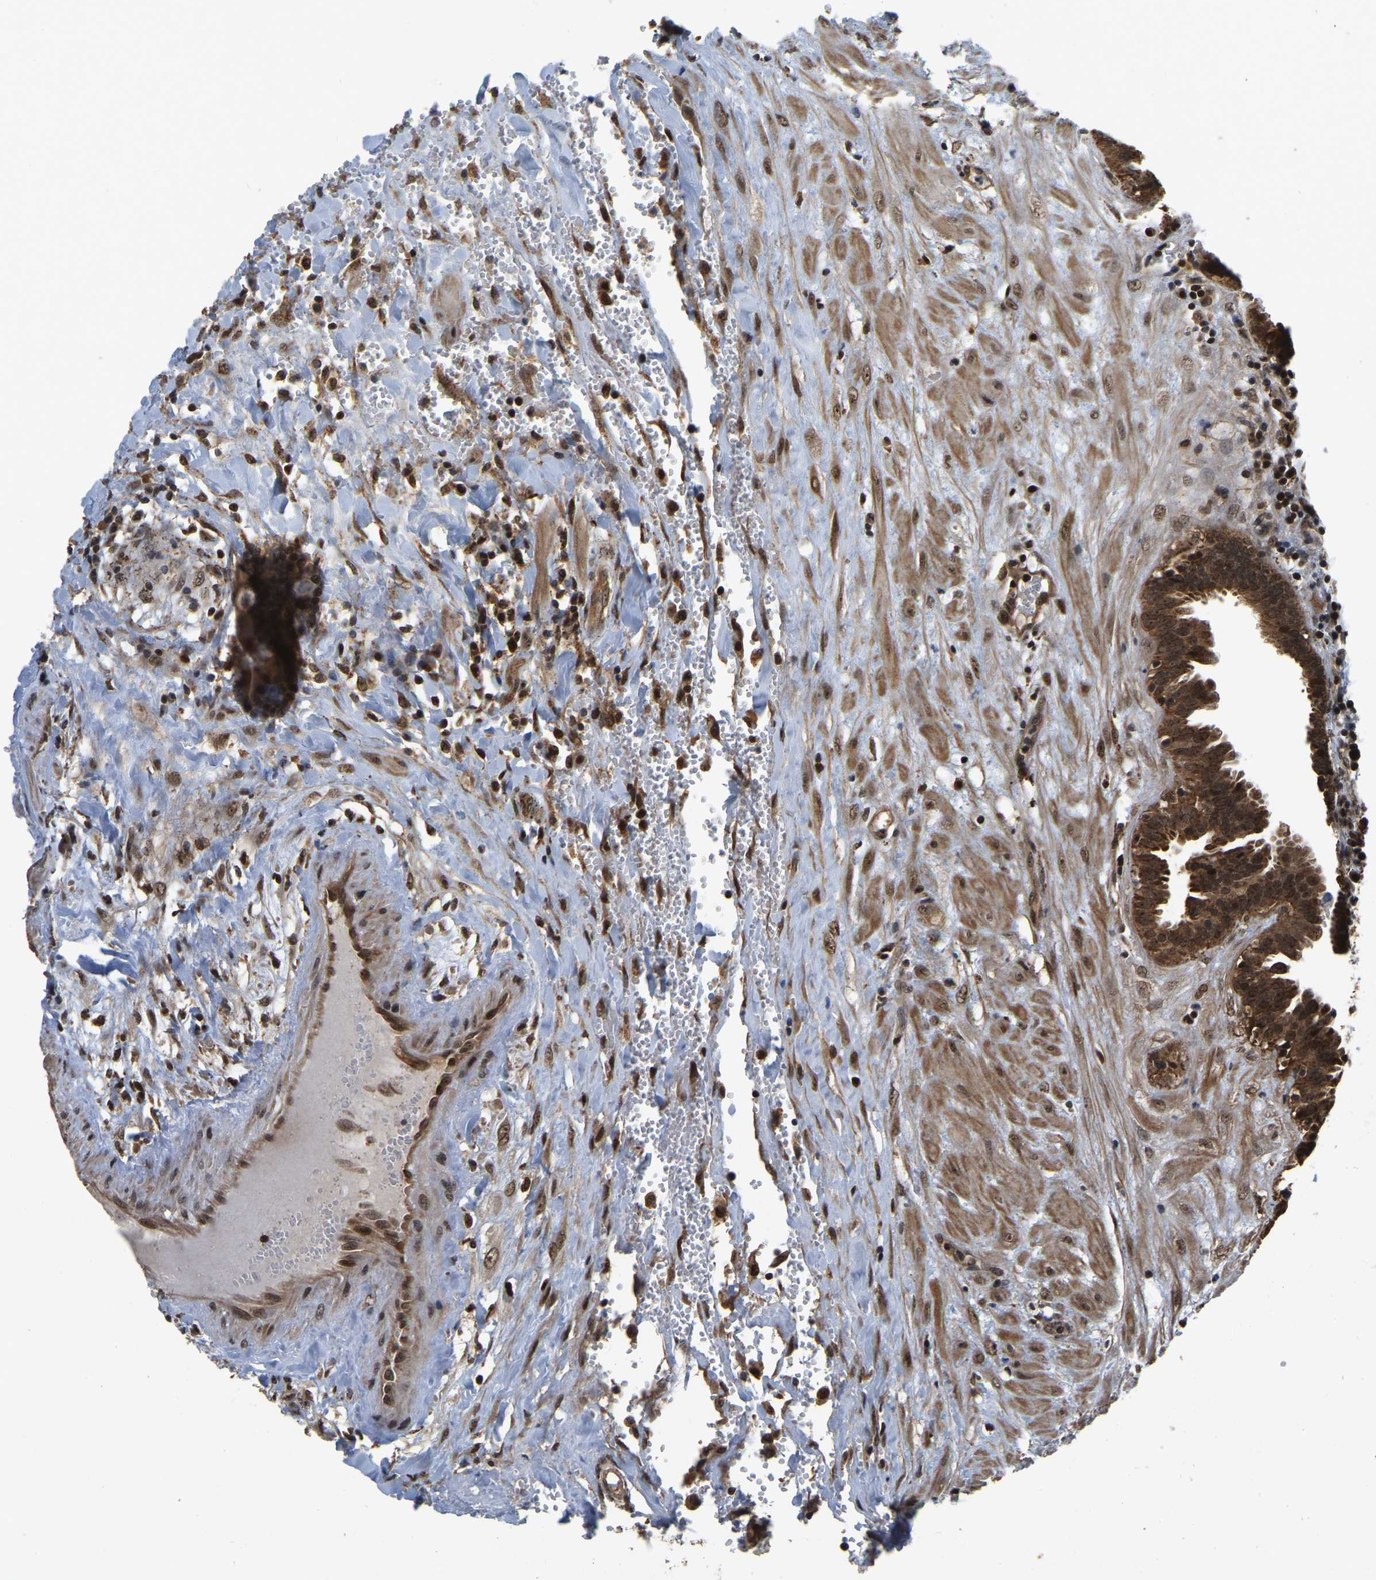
{"staining": {"intensity": "strong", "quantity": ">75%", "location": "cytoplasmic/membranous,nuclear"}, "tissue": "fallopian tube", "cell_type": "Glandular cells", "image_type": "normal", "snomed": [{"axis": "morphology", "description": "Normal tissue, NOS"}, {"axis": "topography", "description": "Fallopian tube"}, {"axis": "topography", "description": "Placenta"}], "caption": "Protein positivity by immunohistochemistry (IHC) displays strong cytoplasmic/membranous,nuclear expression in approximately >75% of glandular cells in benign fallopian tube.", "gene": "CIAO1", "patient": {"sex": "female", "age": 32}}